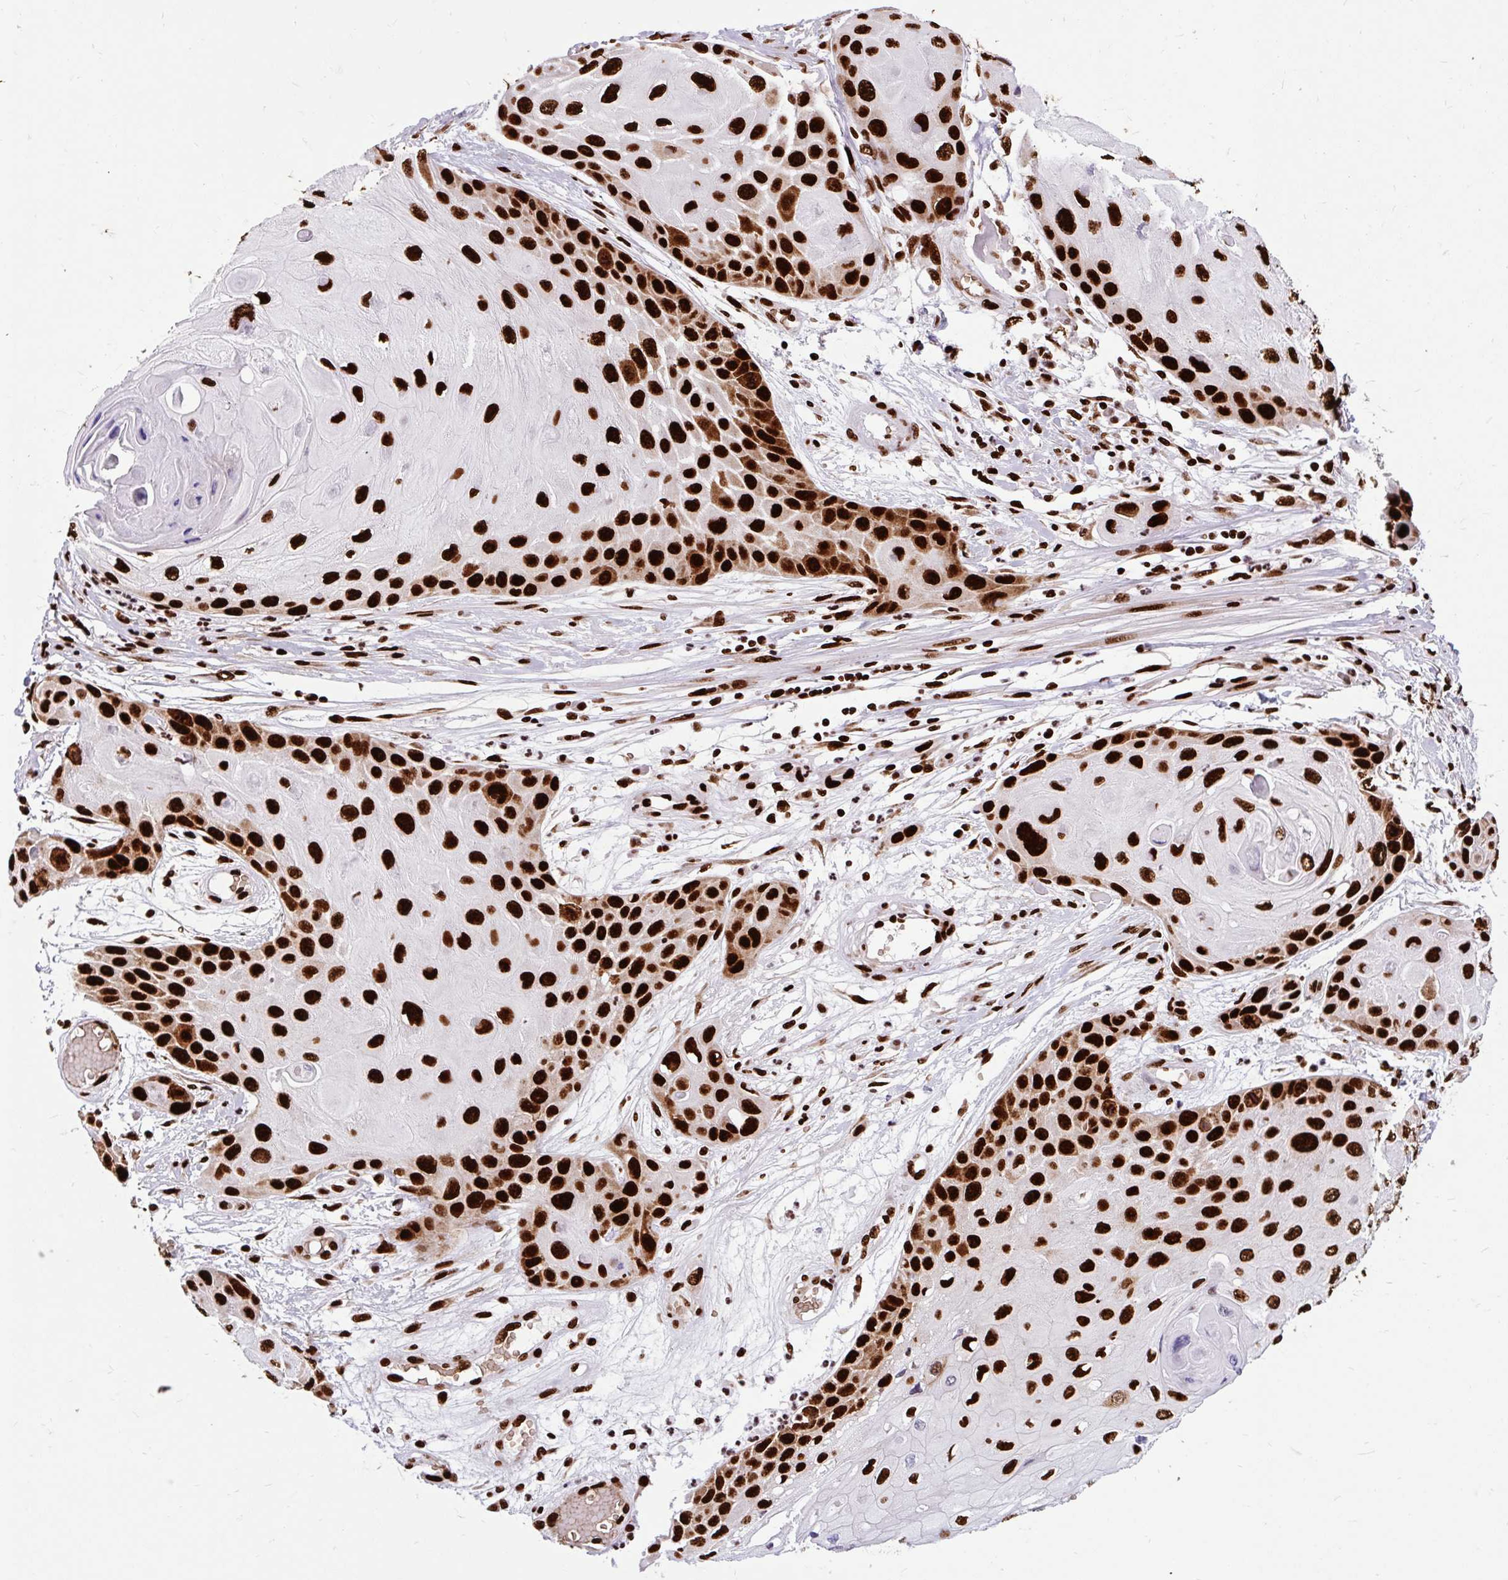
{"staining": {"intensity": "strong", "quantity": ">75%", "location": "nuclear"}, "tissue": "skin cancer", "cell_type": "Tumor cells", "image_type": "cancer", "snomed": [{"axis": "morphology", "description": "Squamous cell carcinoma, NOS"}, {"axis": "topography", "description": "Skin"}, {"axis": "topography", "description": "Vulva"}], "caption": "Tumor cells exhibit high levels of strong nuclear expression in about >75% of cells in skin cancer (squamous cell carcinoma).", "gene": "FUS", "patient": {"sex": "female", "age": 44}}